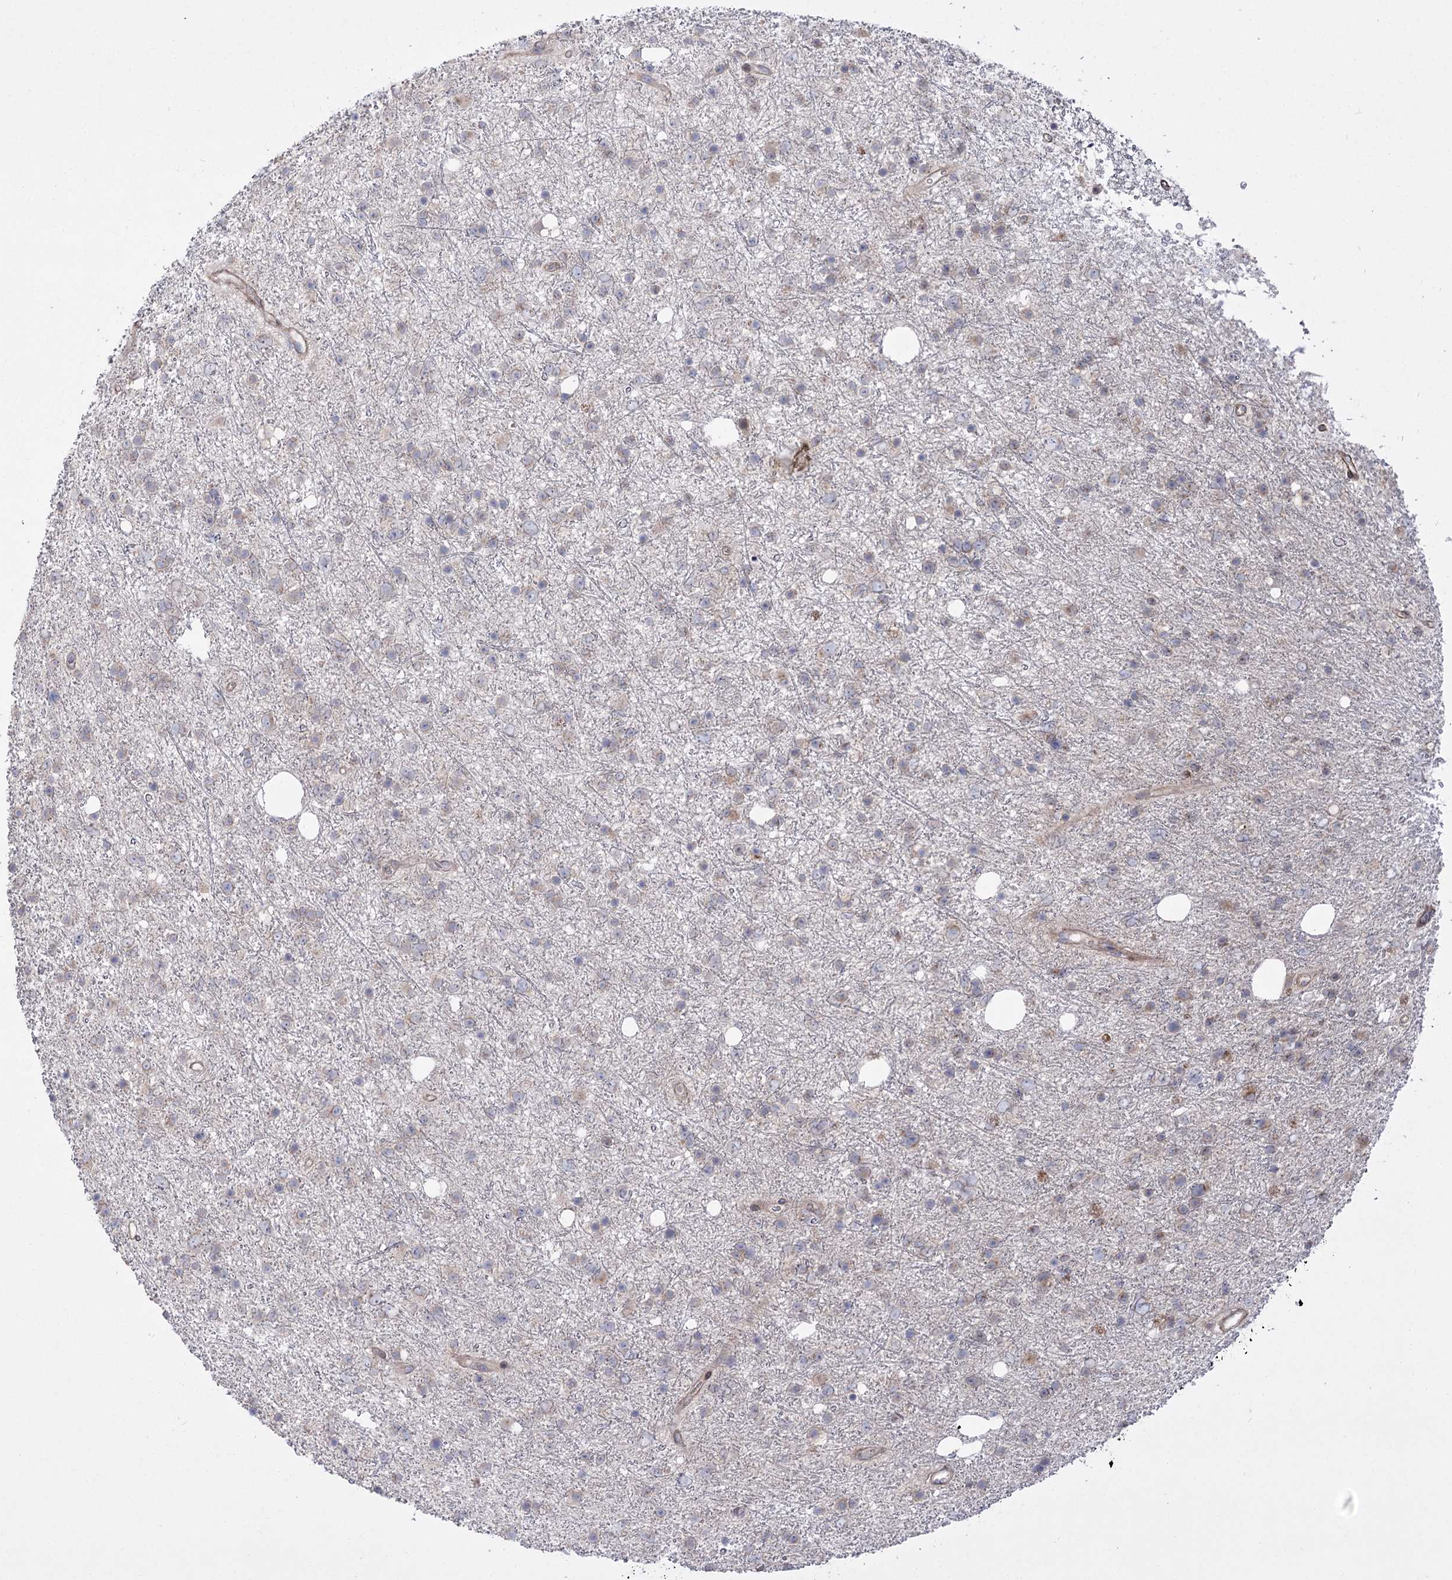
{"staining": {"intensity": "negative", "quantity": "none", "location": "none"}, "tissue": "glioma", "cell_type": "Tumor cells", "image_type": "cancer", "snomed": [{"axis": "morphology", "description": "Glioma, malignant, Low grade"}, {"axis": "topography", "description": "Cerebral cortex"}], "caption": "Immunohistochemistry micrograph of neoplastic tissue: human glioma stained with DAB shows no significant protein expression in tumor cells.", "gene": "SH3BP5L", "patient": {"sex": "female", "age": 39}}